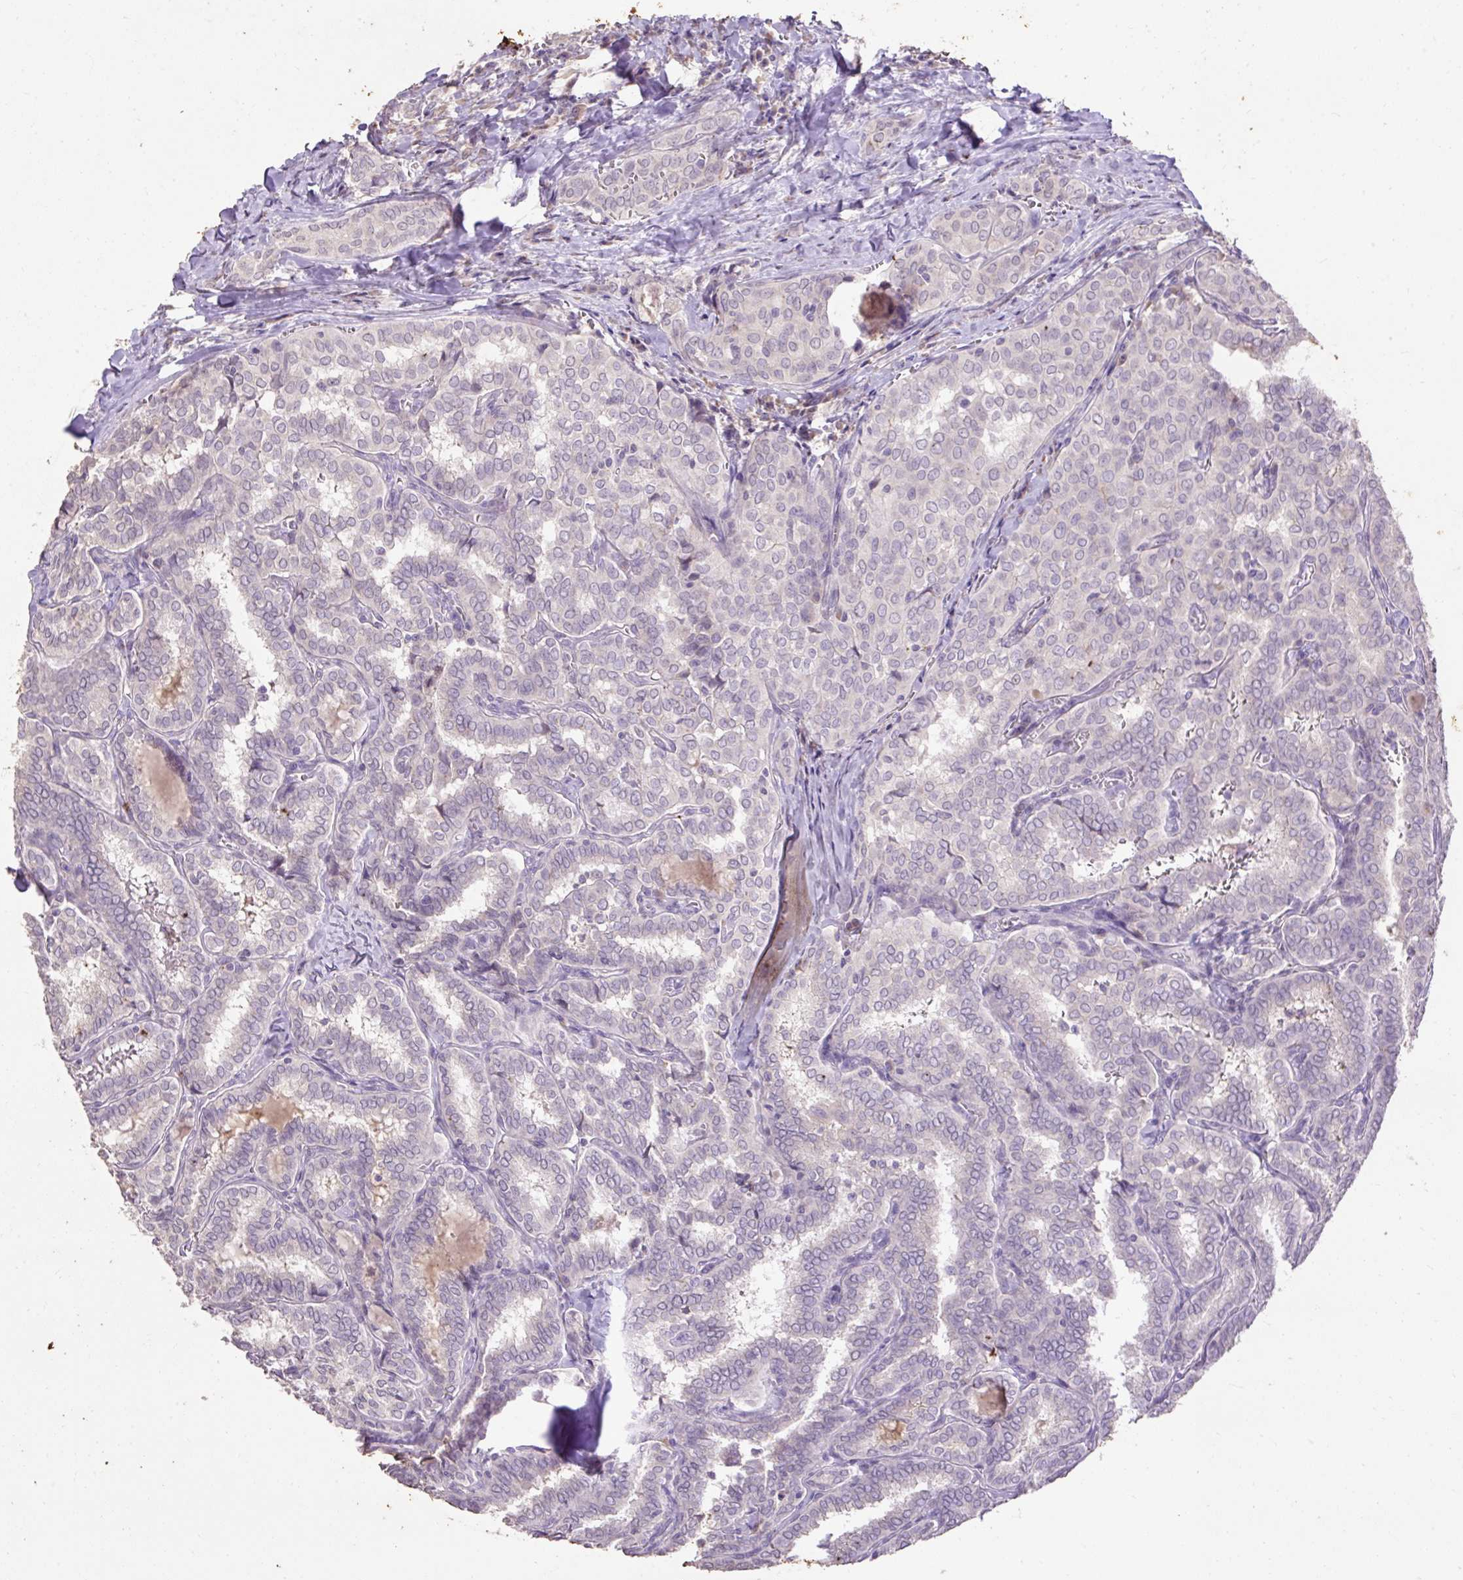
{"staining": {"intensity": "negative", "quantity": "none", "location": "none"}, "tissue": "thyroid cancer", "cell_type": "Tumor cells", "image_type": "cancer", "snomed": [{"axis": "morphology", "description": "Papillary adenocarcinoma, NOS"}, {"axis": "topography", "description": "Thyroid gland"}], "caption": "Papillary adenocarcinoma (thyroid) stained for a protein using IHC exhibits no positivity tumor cells.", "gene": "LRTM2", "patient": {"sex": "female", "age": 30}}